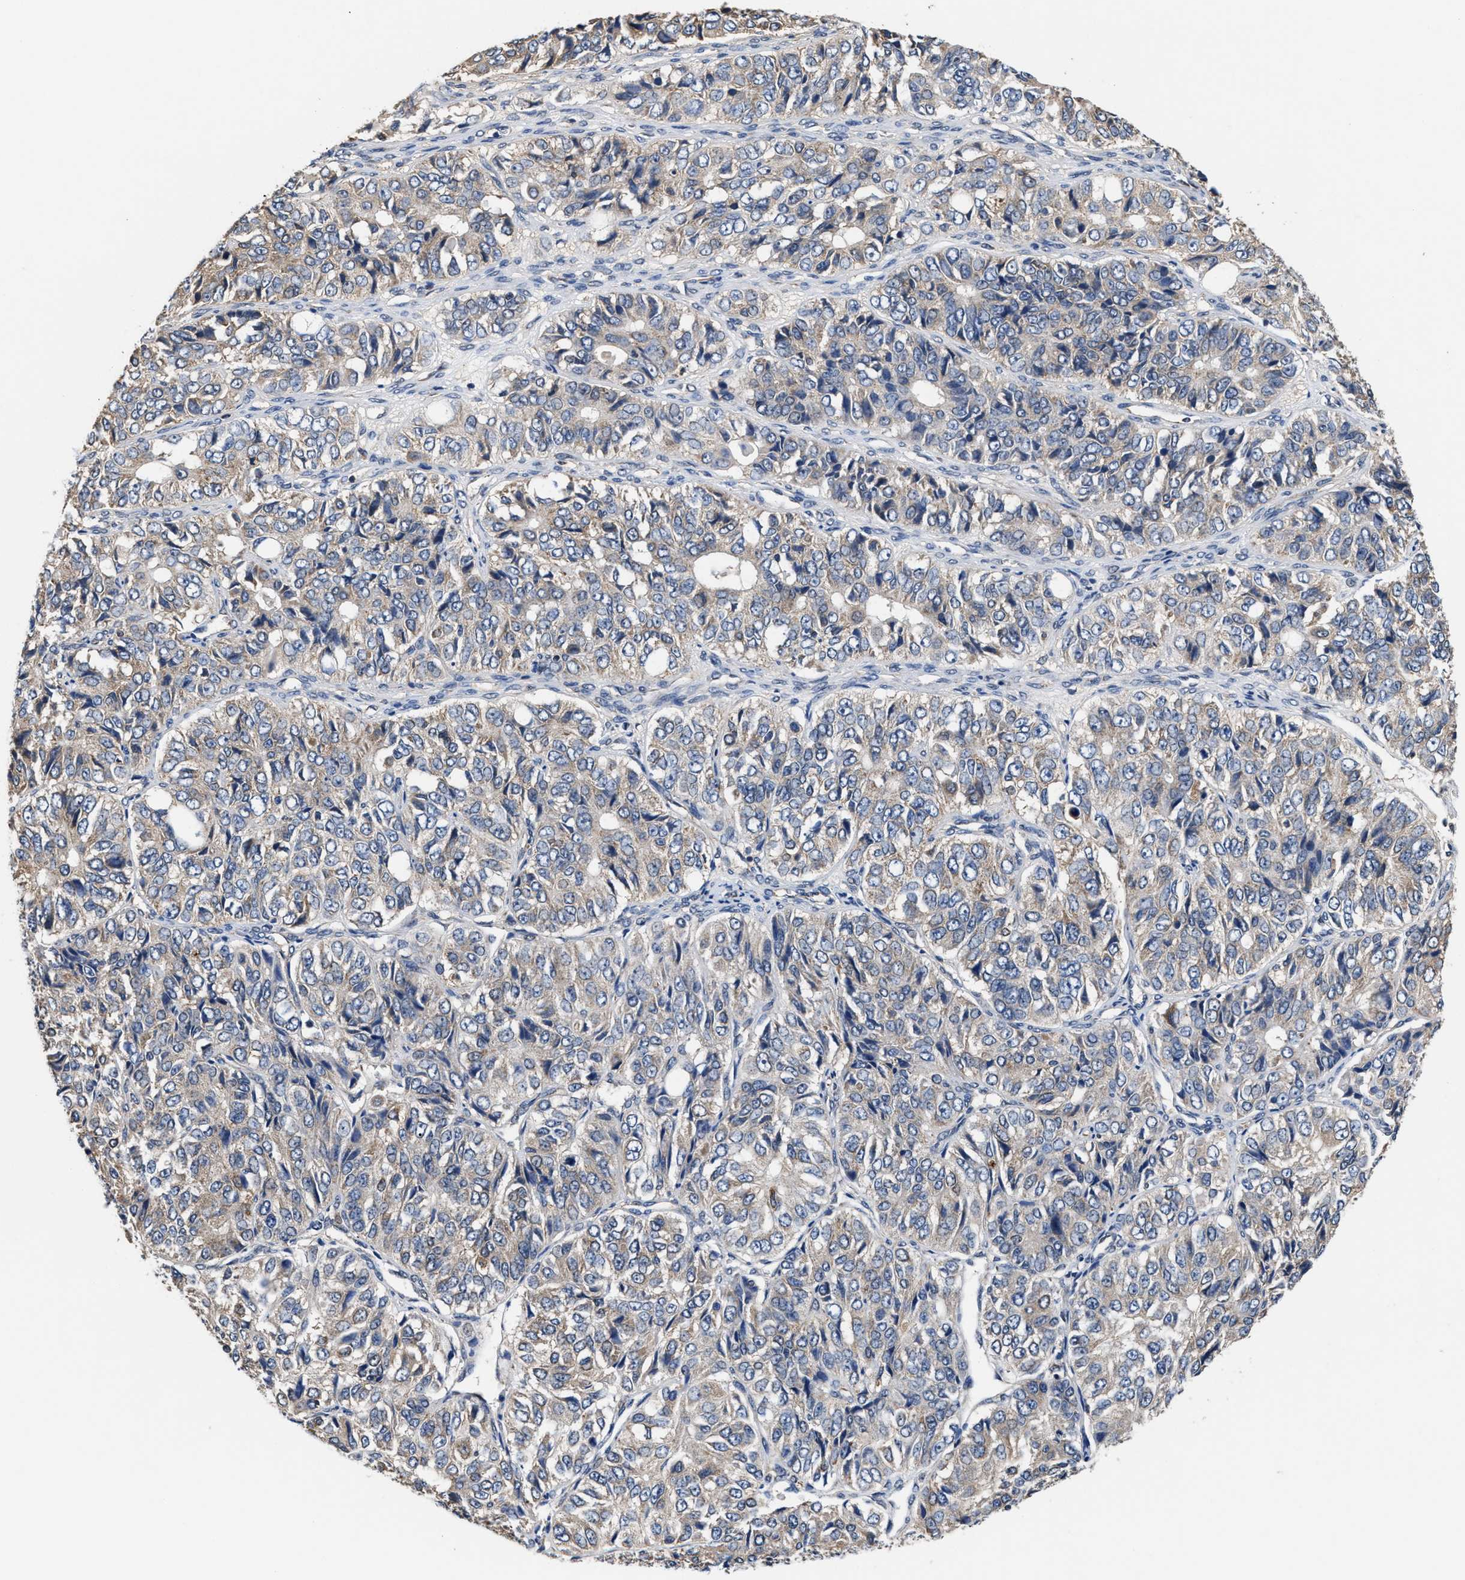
{"staining": {"intensity": "weak", "quantity": "<25%", "location": "cytoplasmic/membranous"}, "tissue": "ovarian cancer", "cell_type": "Tumor cells", "image_type": "cancer", "snomed": [{"axis": "morphology", "description": "Carcinoma, endometroid"}, {"axis": "topography", "description": "Ovary"}], "caption": "Ovarian cancer (endometroid carcinoma) stained for a protein using immunohistochemistry demonstrates no staining tumor cells.", "gene": "ACLY", "patient": {"sex": "female", "age": 51}}